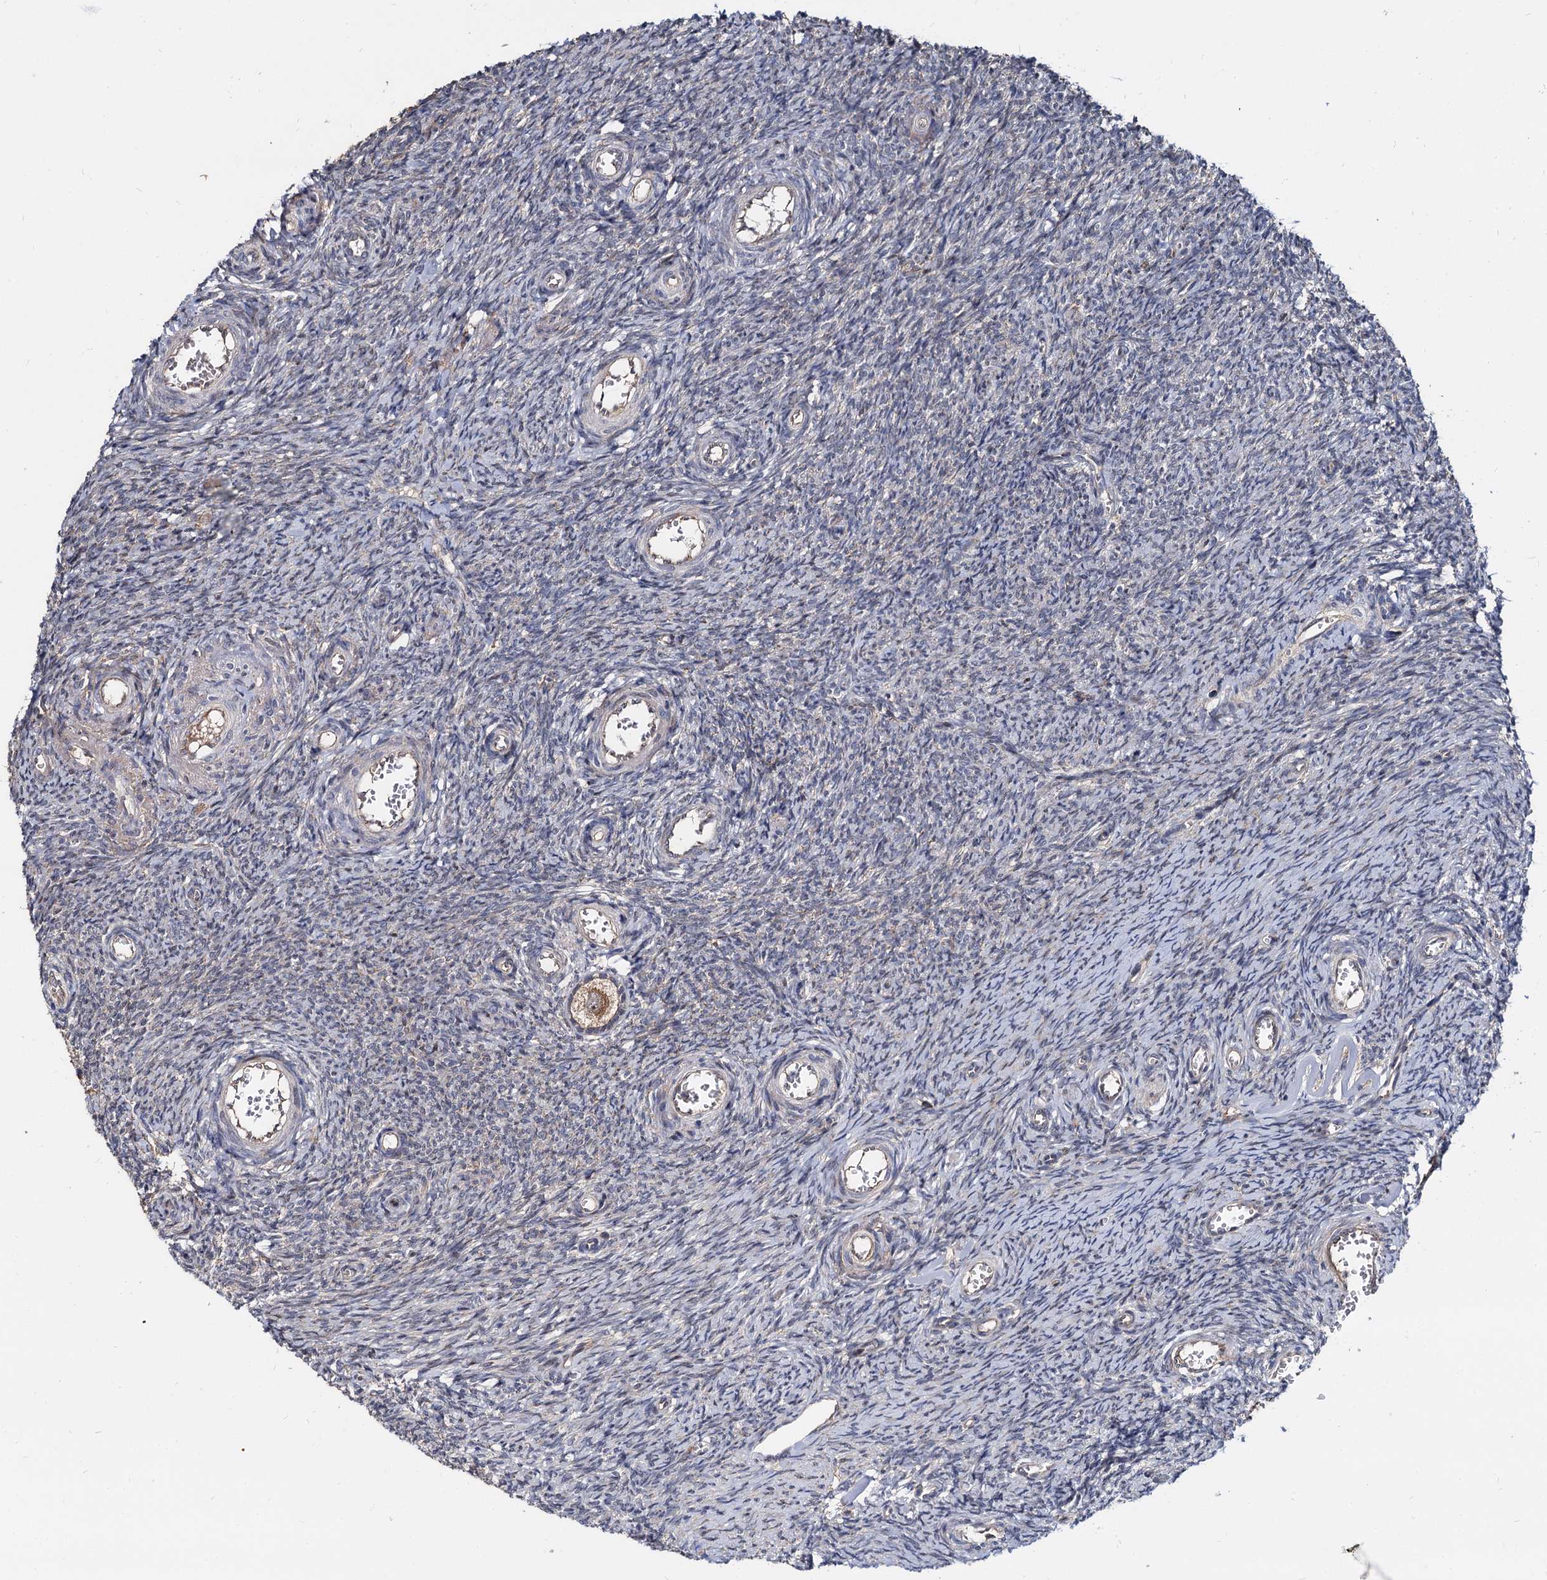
{"staining": {"intensity": "moderate", "quantity": ">75%", "location": "cytoplasmic/membranous"}, "tissue": "ovary", "cell_type": "Follicle cells", "image_type": "normal", "snomed": [{"axis": "morphology", "description": "Normal tissue, NOS"}, {"axis": "topography", "description": "Ovary"}], "caption": "A brown stain labels moderate cytoplasmic/membranous positivity of a protein in follicle cells of normal ovary. (brown staining indicates protein expression, while blue staining denotes nuclei).", "gene": "WWC3", "patient": {"sex": "female", "age": 44}}